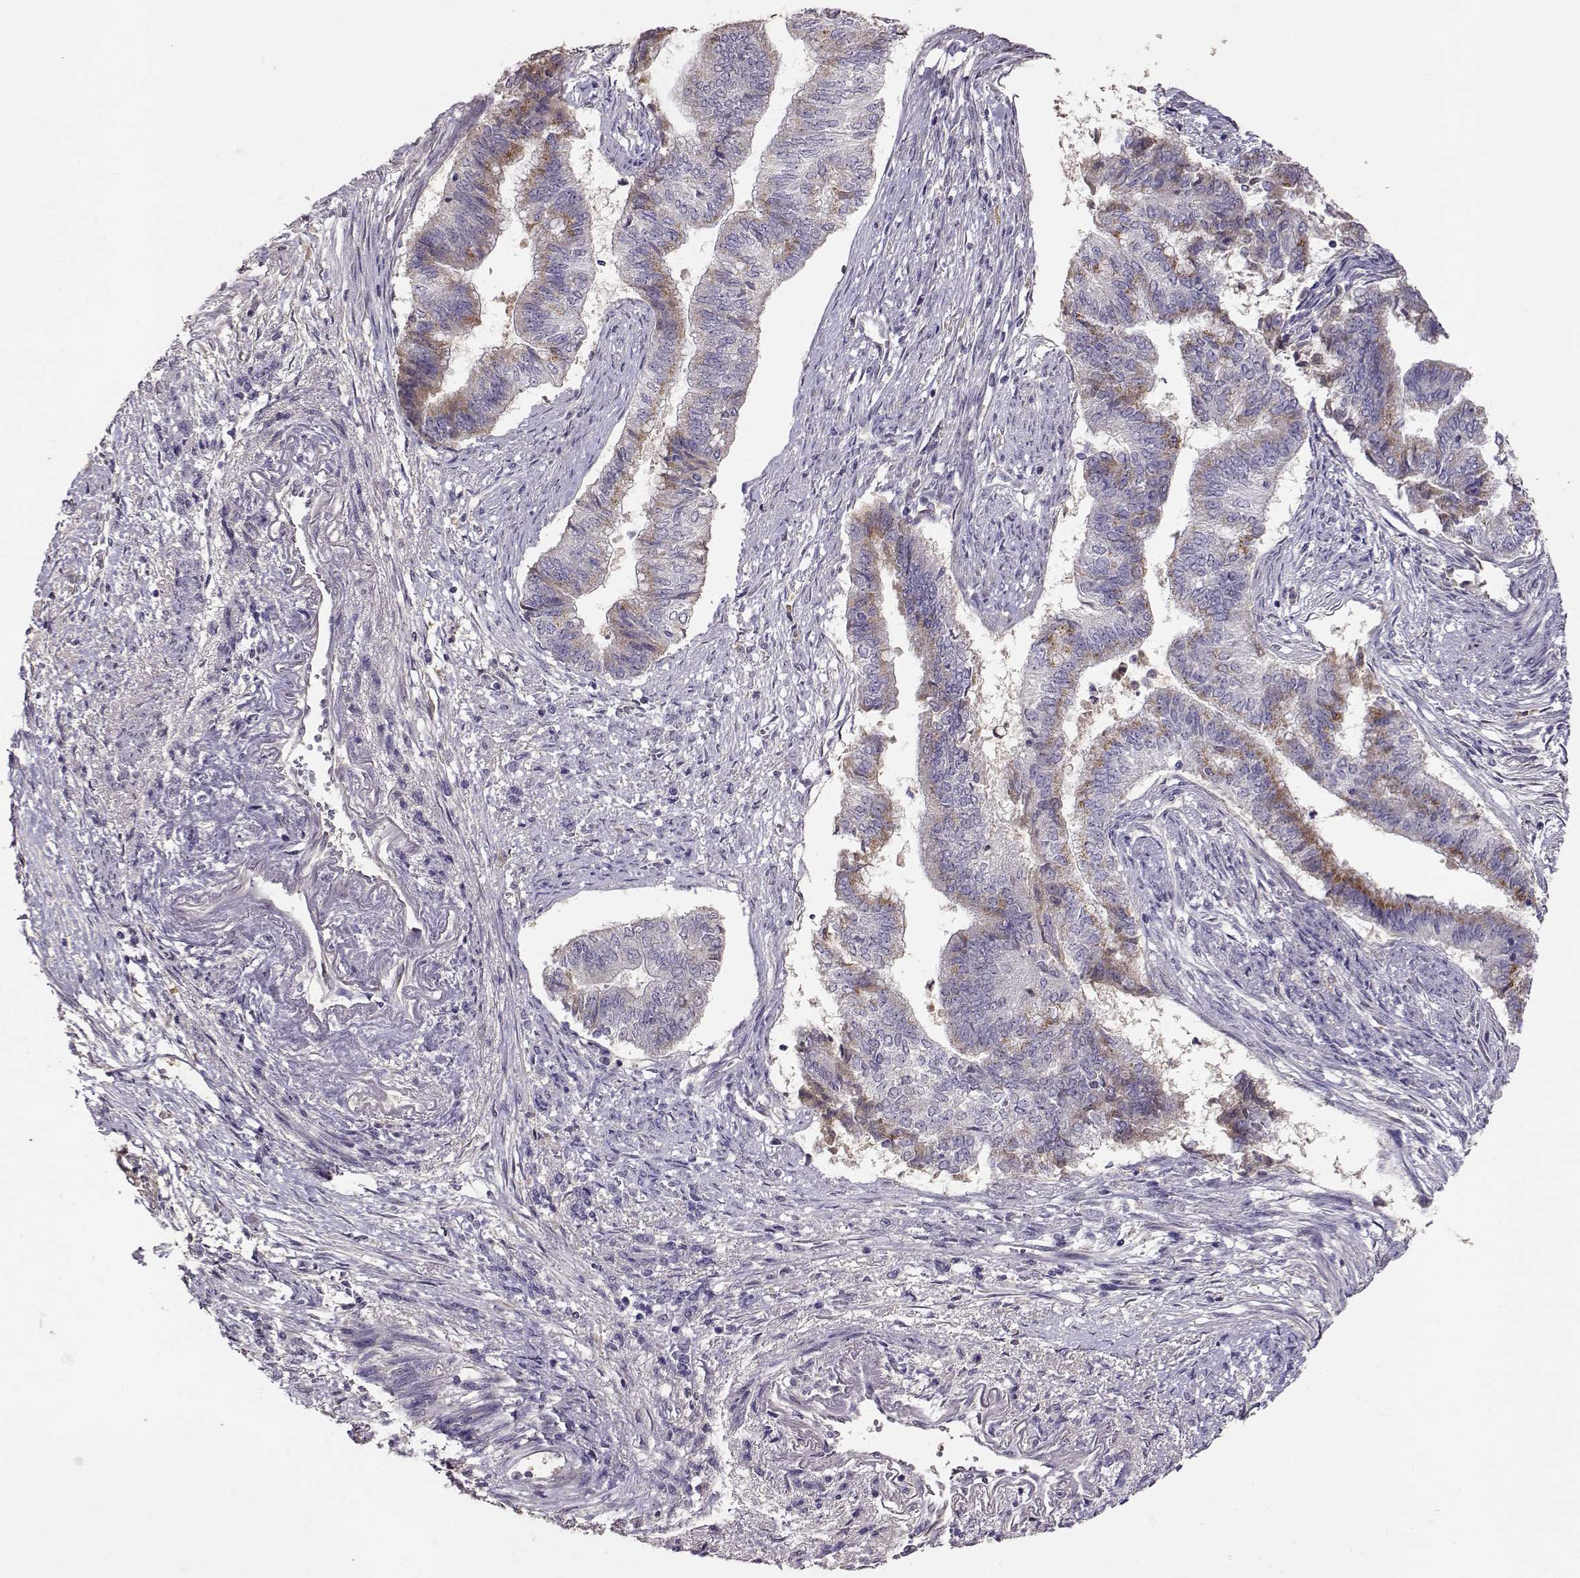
{"staining": {"intensity": "moderate", "quantity": "<25%", "location": "cytoplasmic/membranous"}, "tissue": "endometrial cancer", "cell_type": "Tumor cells", "image_type": "cancer", "snomed": [{"axis": "morphology", "description": "Adenocarcinoma, NOS"}, {"axis": "topography", "description": "Endometrium"}], "caption": "This is an image of immunohistochemistry staining of endometrial cancer (adenocarcinoma), which shows moderate positivity in the cytoplasmic/membranous of tumor cells.", "gene": "TACR1", "patient": {"sex": "female", "age": 65}}